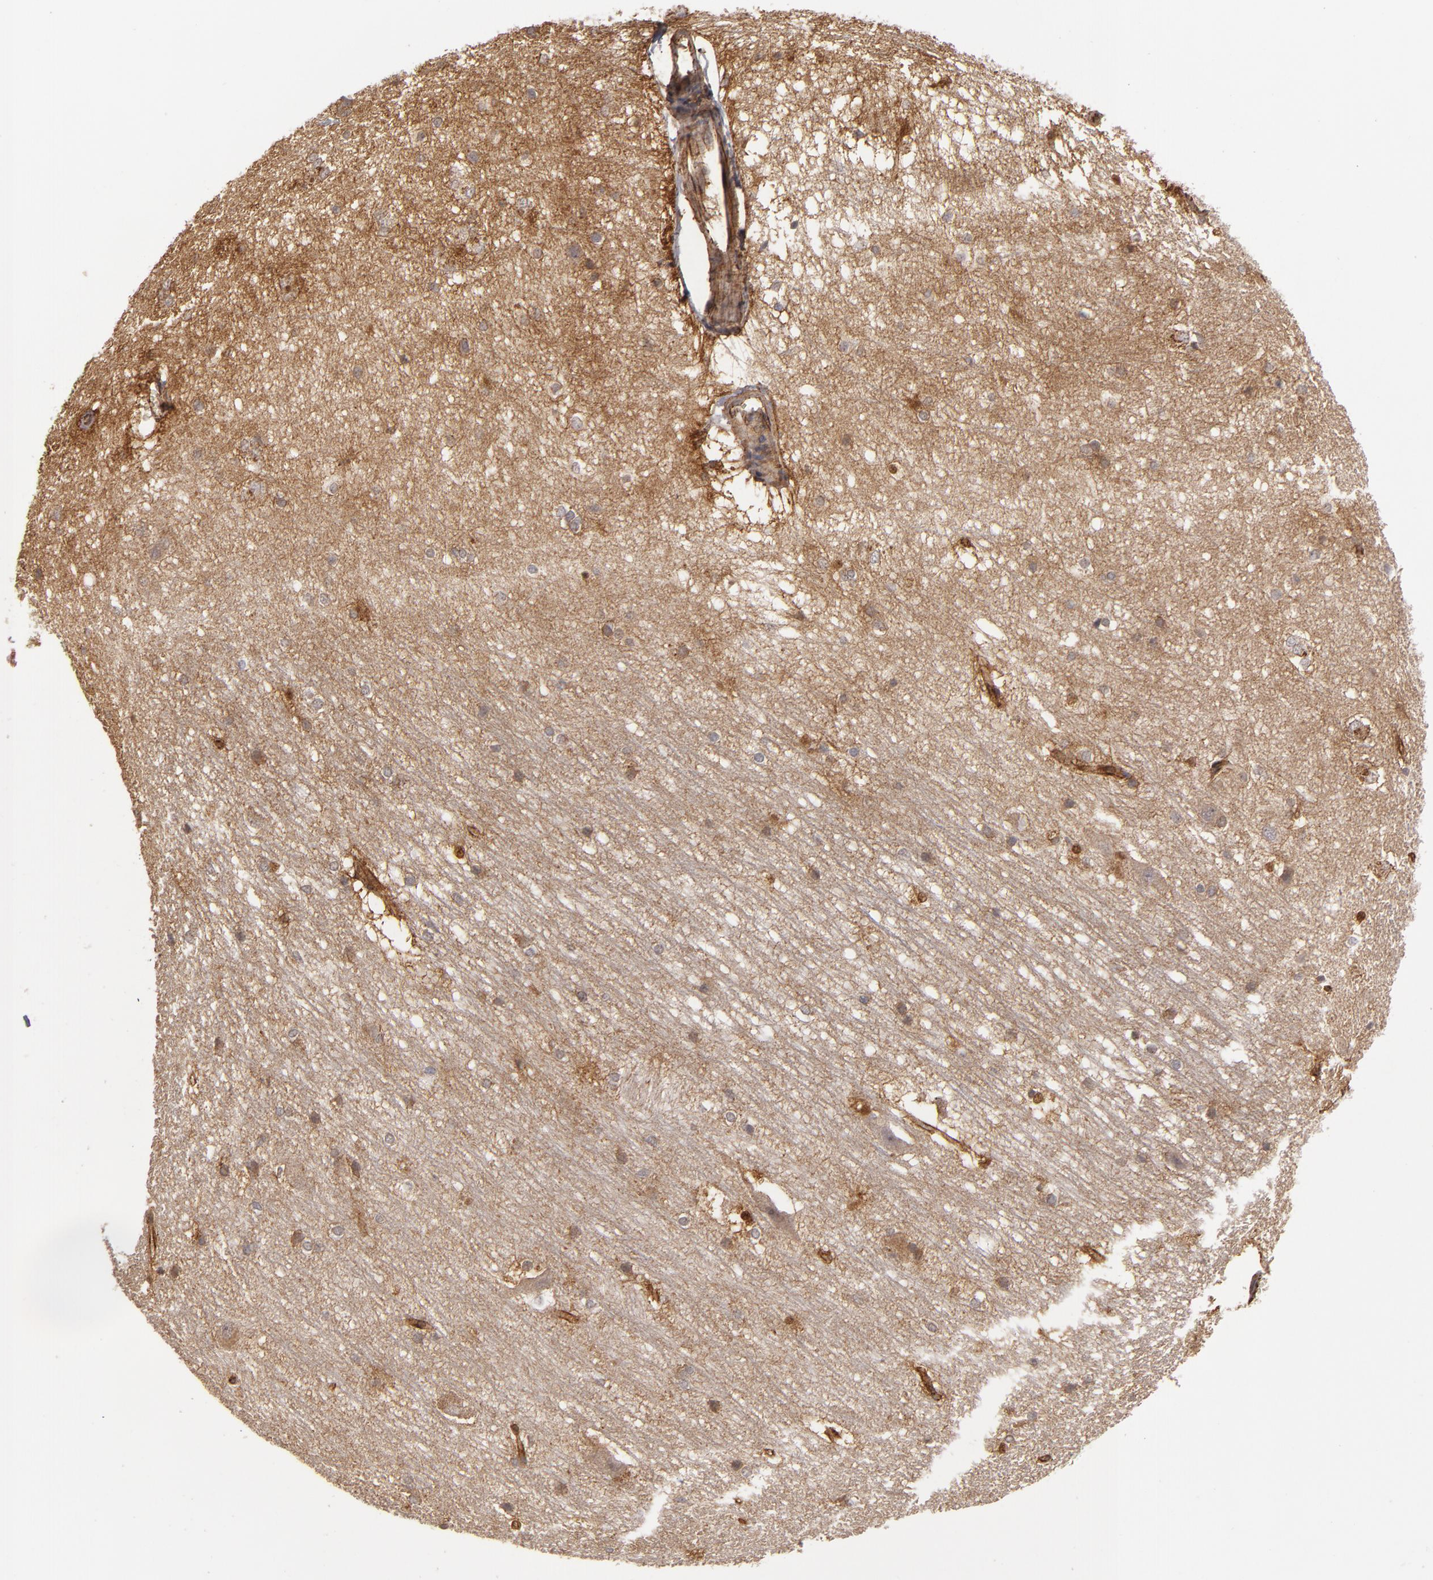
{"staining": {"intensity": "weak", "quantity": ">75%", "location": "cytoplasmic/membranous"}, "tissue": "hippocampus", "cell_type": "Glial cells", "image_type": "normal", "snomed": [{"axis": "morphology", "description": "Normal tissue, NOS"}, {"axis": "topography", "description": "Hippocampus"}], "caption": "Protein staining of unremarkable hippocampus demonstrates weak cytoplasmic/membranous expression in about >75% of glial cells. (brown staining indicates protein expression, while blue staining denotes nuclei).", "gene": "TJP1", "patient": {"sex": "female", "age": 19}}